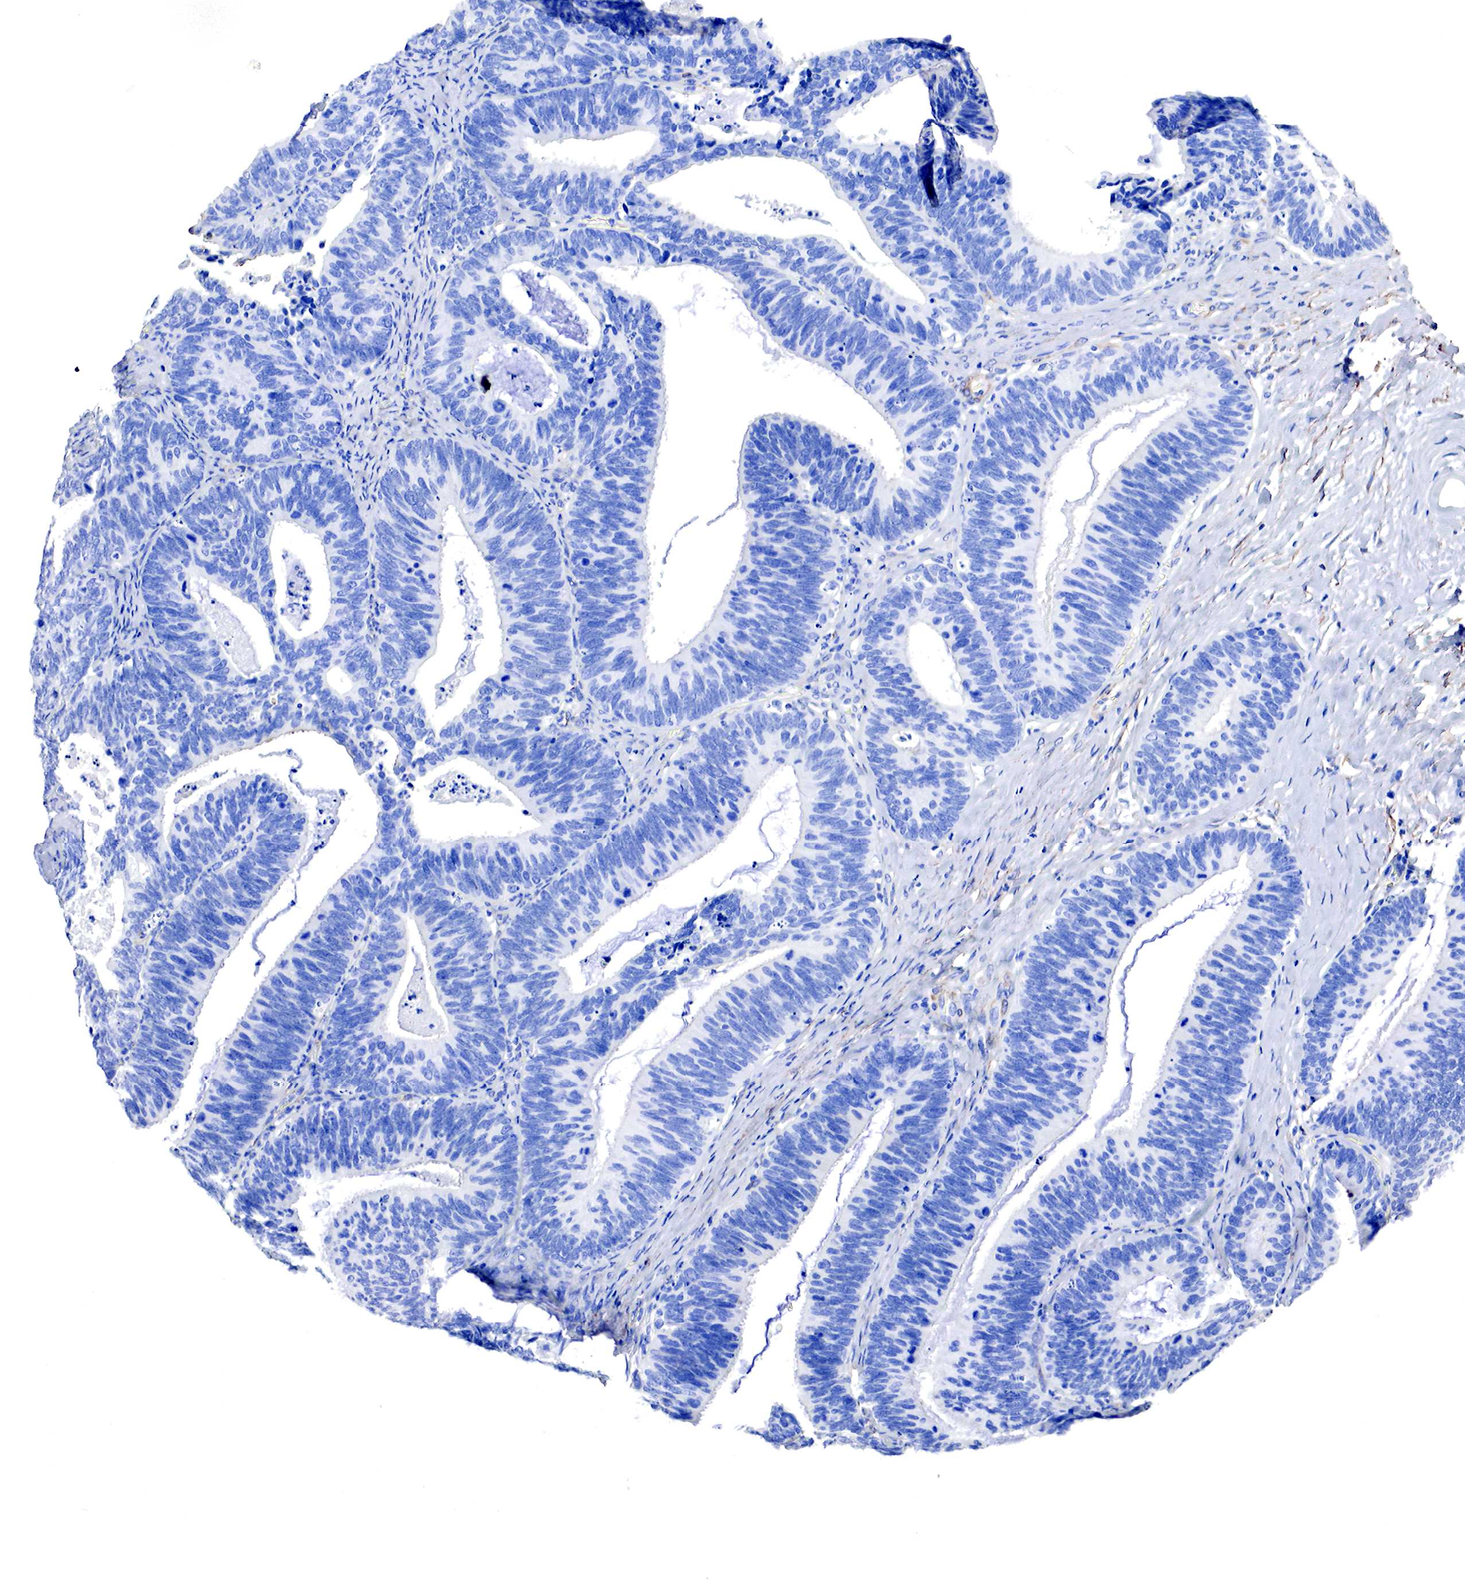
{"staining": {"intensity": "negative", "quantity": "none", "location": "none"}, "tissue": "ovarian cancer", "cell_type": "Tumor cells", "image_type": "cancer", "snomed": [{"axis": "morphology", "description": "Carcinoma, endometroid"}, {"axis": "topography", "description": "Ovary"}], "caption": "DAB immunohistochemical staining of human ovarian endometroid carcinoma demonstrates no significant staining in tumor cells.", "gene": "TPM1", "patient": {"sex": "female", "age": 52}}